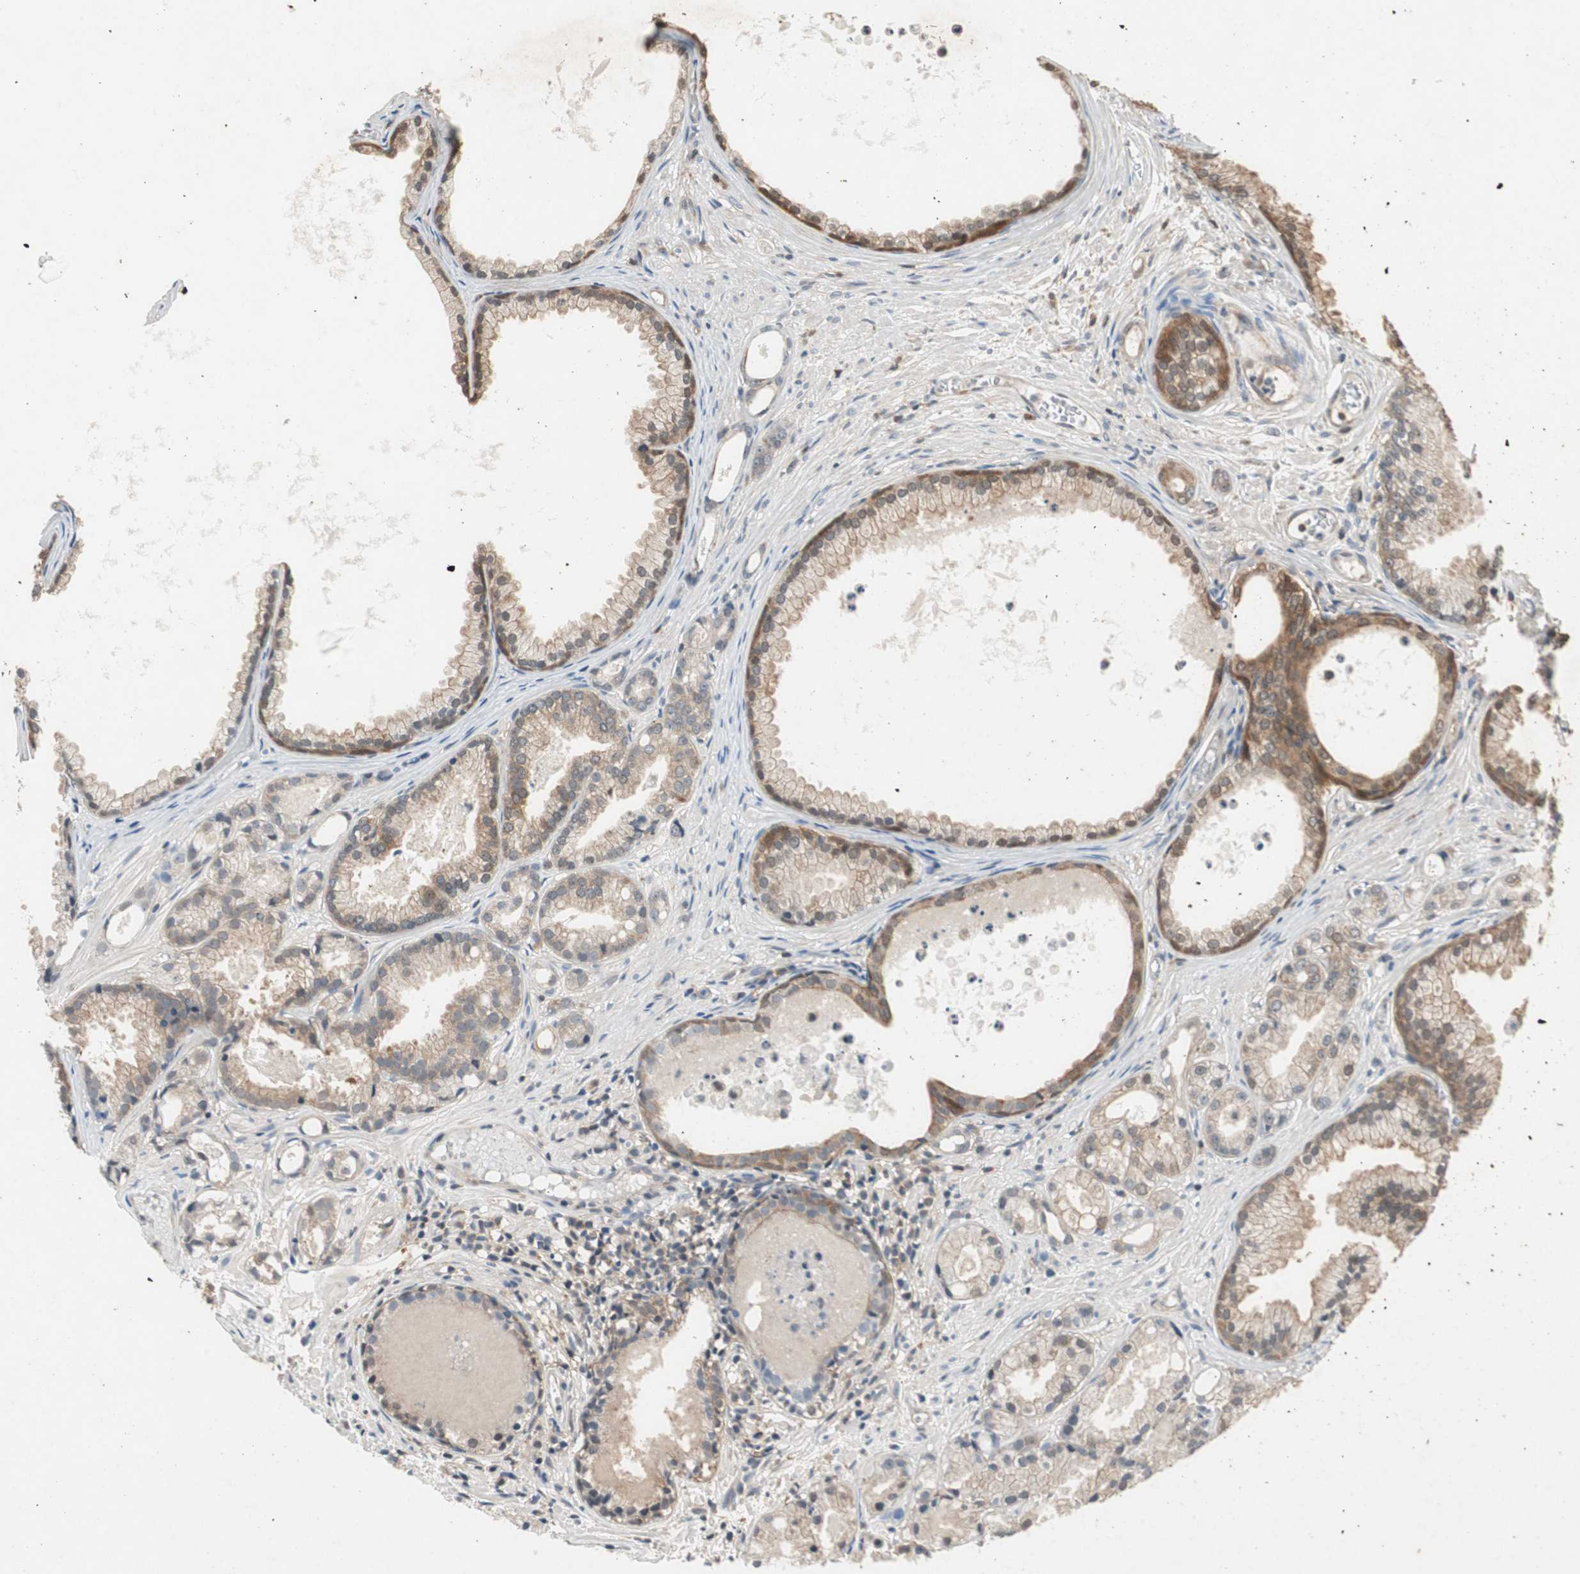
{"staining": {"intensity": "weak", "quantity": ">75%", "location": "cytoplasmic/membranous"}, "tissue": "prostate cancer", "cell_type": "Tumor cells", "image_type": "cancer", "snomed": [{"axis": "morphology", "description": "Adenocarcinoma, Low grade"}, {"axis": "topography", "description": "Prostate"}], "caption": "Prostate adenocarcinoma (low-grade) stained for a protein demonstrates weak cytoplasmic/membranous positivity in tumor cells. (DAB (3,3'-diaminobenzidine) = brown stain, brightfield microscopy at high magnification).", "gene": "SERPINB5", "patient": {"sex": "male", "age": 72}}